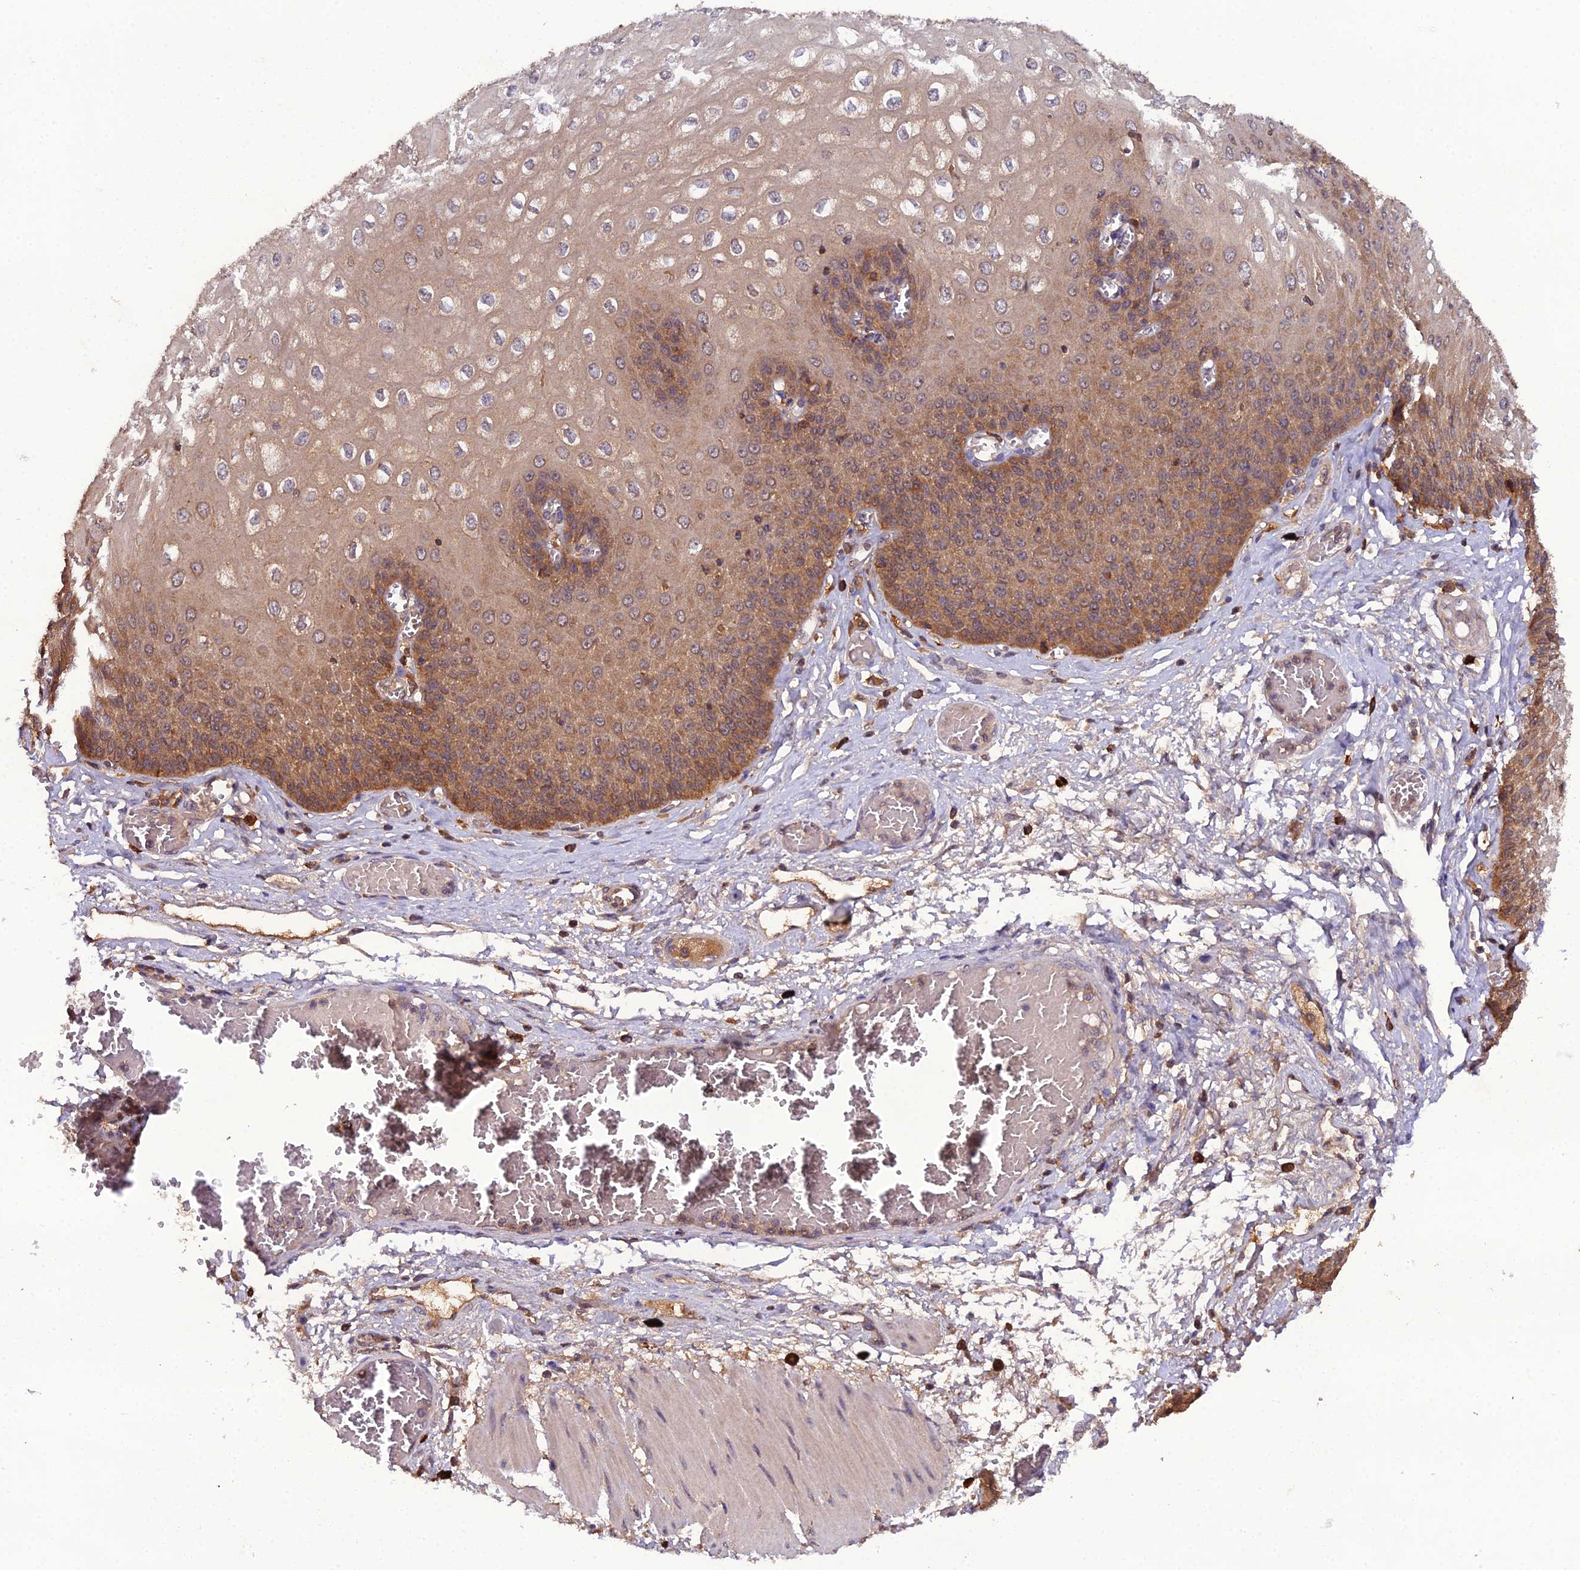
{"staining": {"intensity": "moderate", "quantity": "25%-75%", "location": "cytoplasmic/membranous"}, "tissue": "esophagus", "cell_type": "Squamous epithelial cells", "image_type": "normal", "snomed": [{"axis": "morphology", "description": "Normal tissue, NOS"}, {"axis": "topography", "description": "Esophagus"}], "caption": "IHC micrograph of normal human esophagus stained for a protein (brown), which displays medium levels of moderate cytoplasmic/membranous positivity in approximately 25%-75% of squamous epithelial cells.", "gene": "TMEM258", "patient": {"sex": "male", "age": 60}}